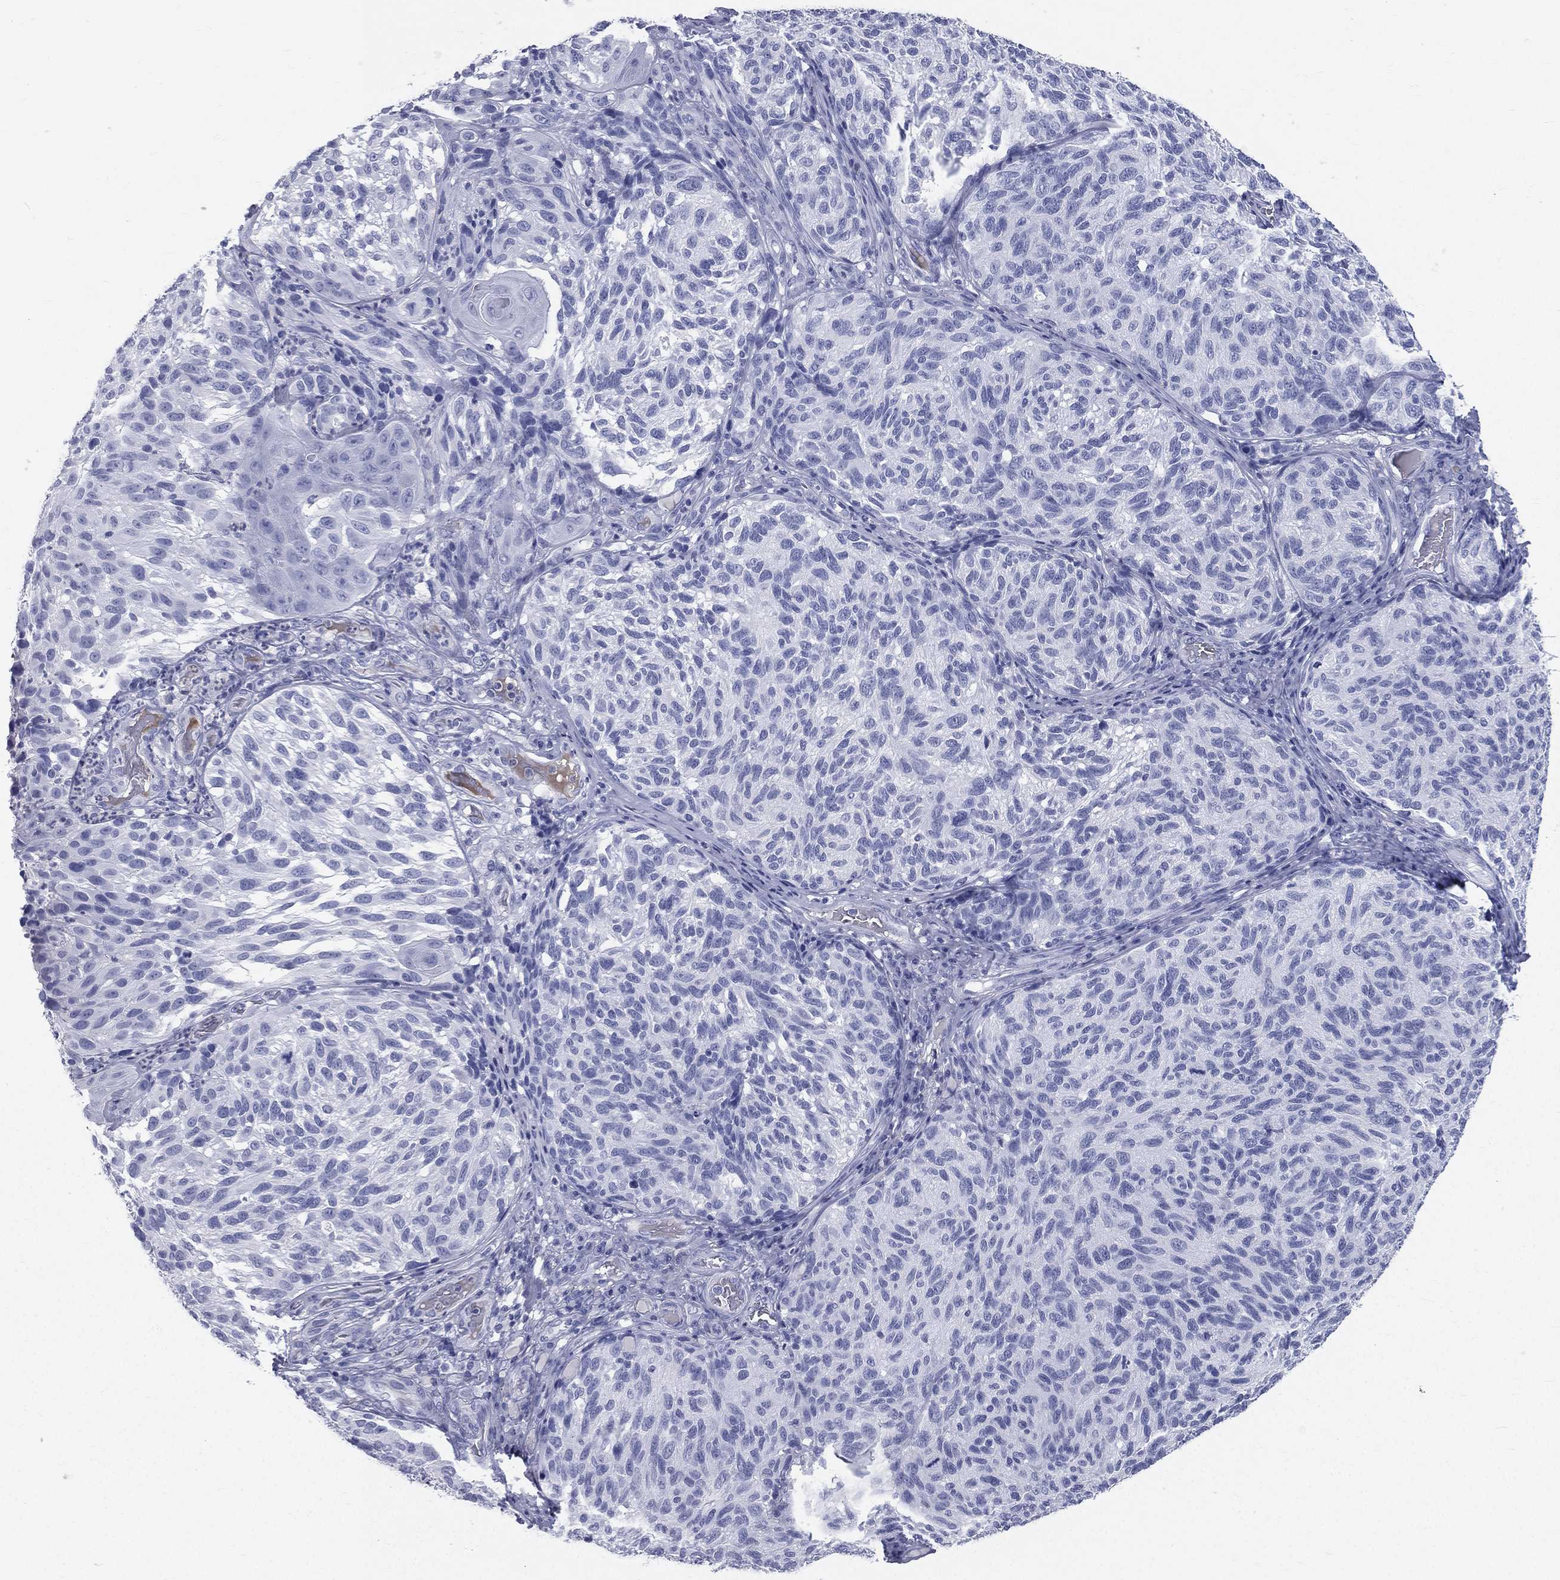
{"staining": {"intensity": "negative", "quantity": "none", "location": "none"}, "tissue": "melanoma", "cell_type": "Tumor cells", "image_type": "cancer", "snomed": [{"axis": "morphology", "description": "Malignant melanoma, NOS"}, {"axis": "topography", "description": "Skin"}], "caption": "A histopathology image of human malignant melanoma is negative for staining in tumor cells.", "gene": "HP", "patient": {"sex": "female", "age": 73}}